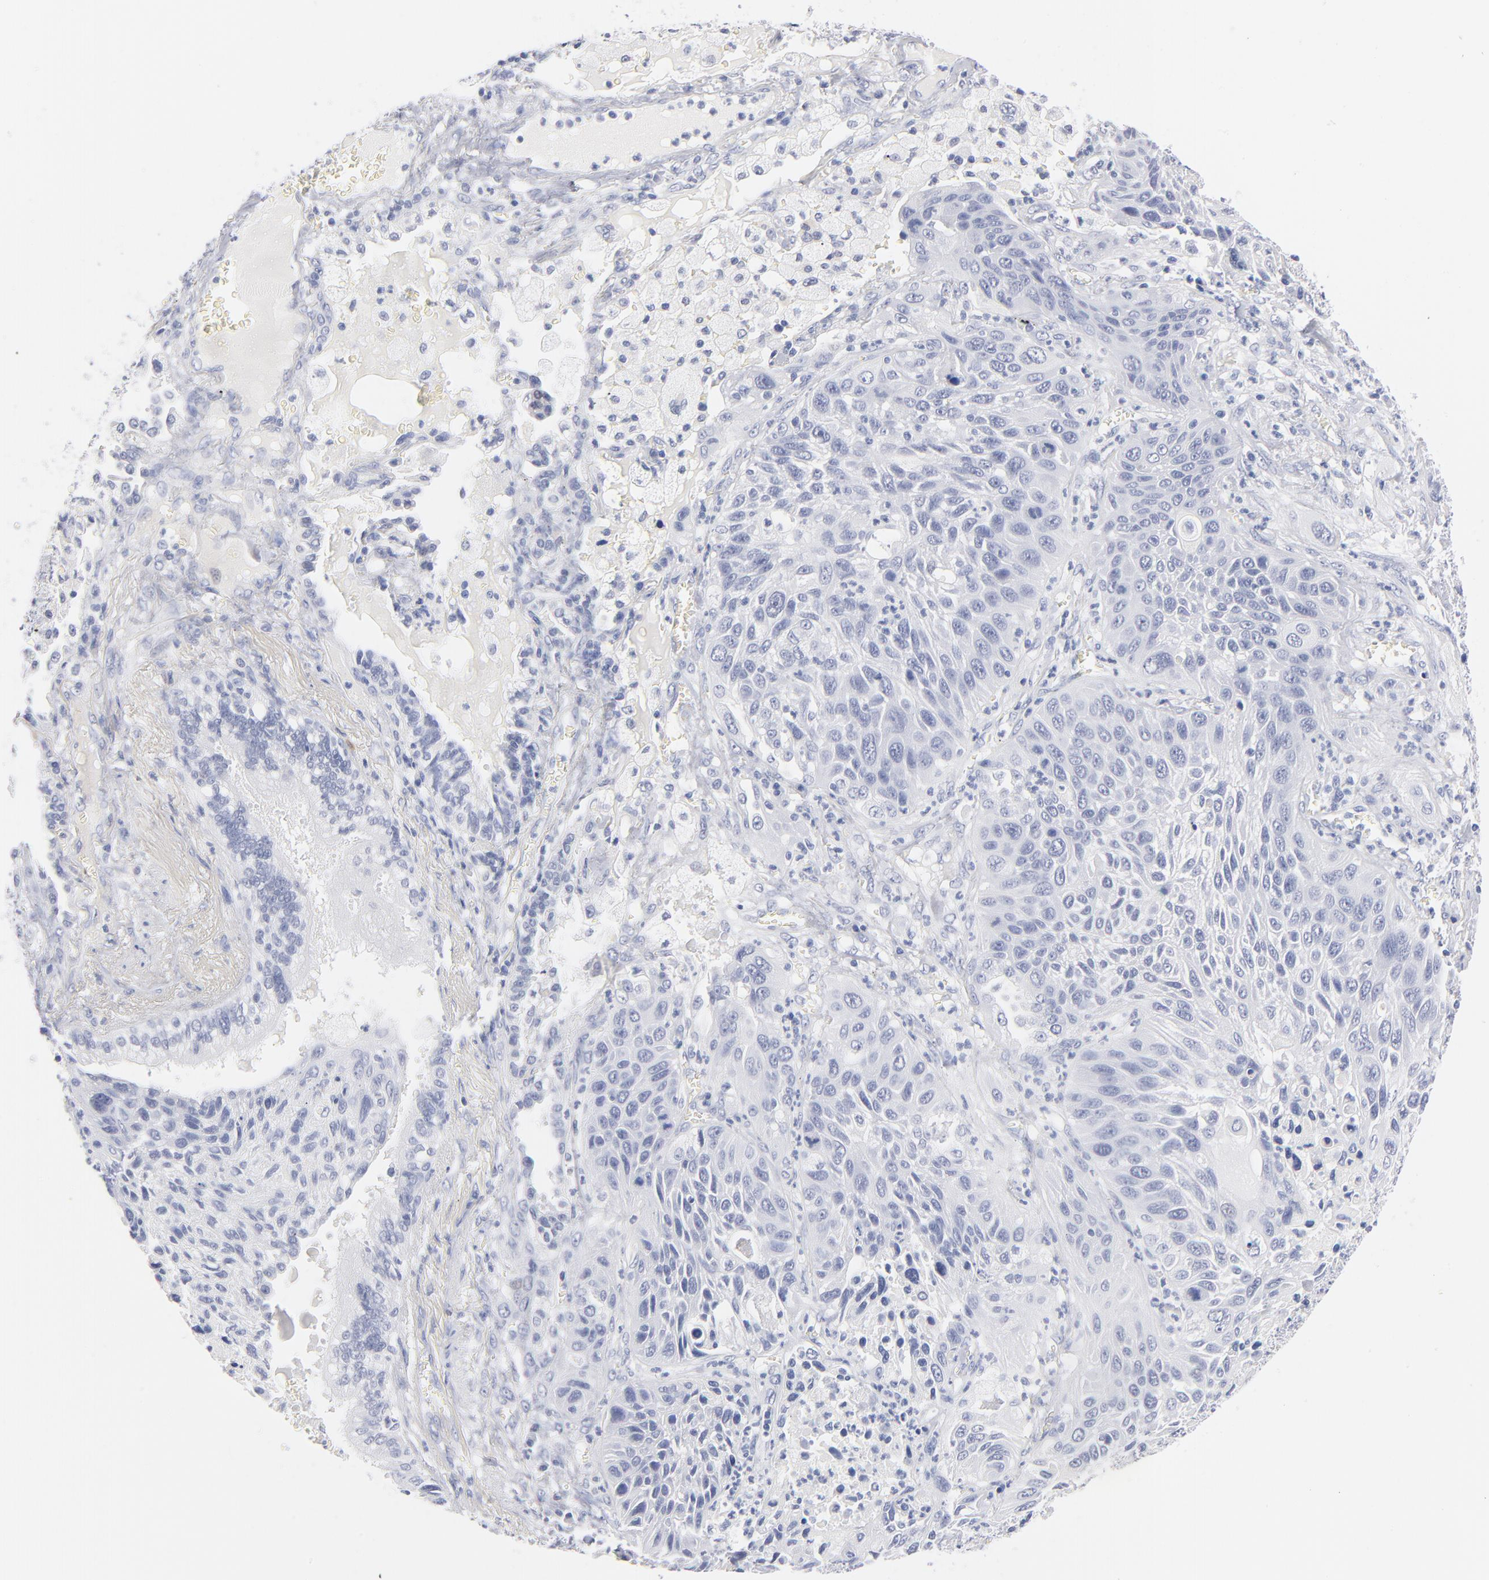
{"staining": {"intensity": "negative", "quantity": "none", "location": "none"}, "tissue": "lung cancer", "cell_type": "Tumor cells", "image_type": "cancer", "snomed": [{"axis": "morphology", "description": "Squamous cell carcinoma, NOS"}, {"axis": "topography", "description": "Lung"}], "caption": "High power microscopy image of an immunohistochemistry (IHC) micrograph of squamous cell carcinoma (lung), revealing no significant expression in tumor cells.", "gene": "KHNYN", "patient": {"sex": "female", "age": 76}}